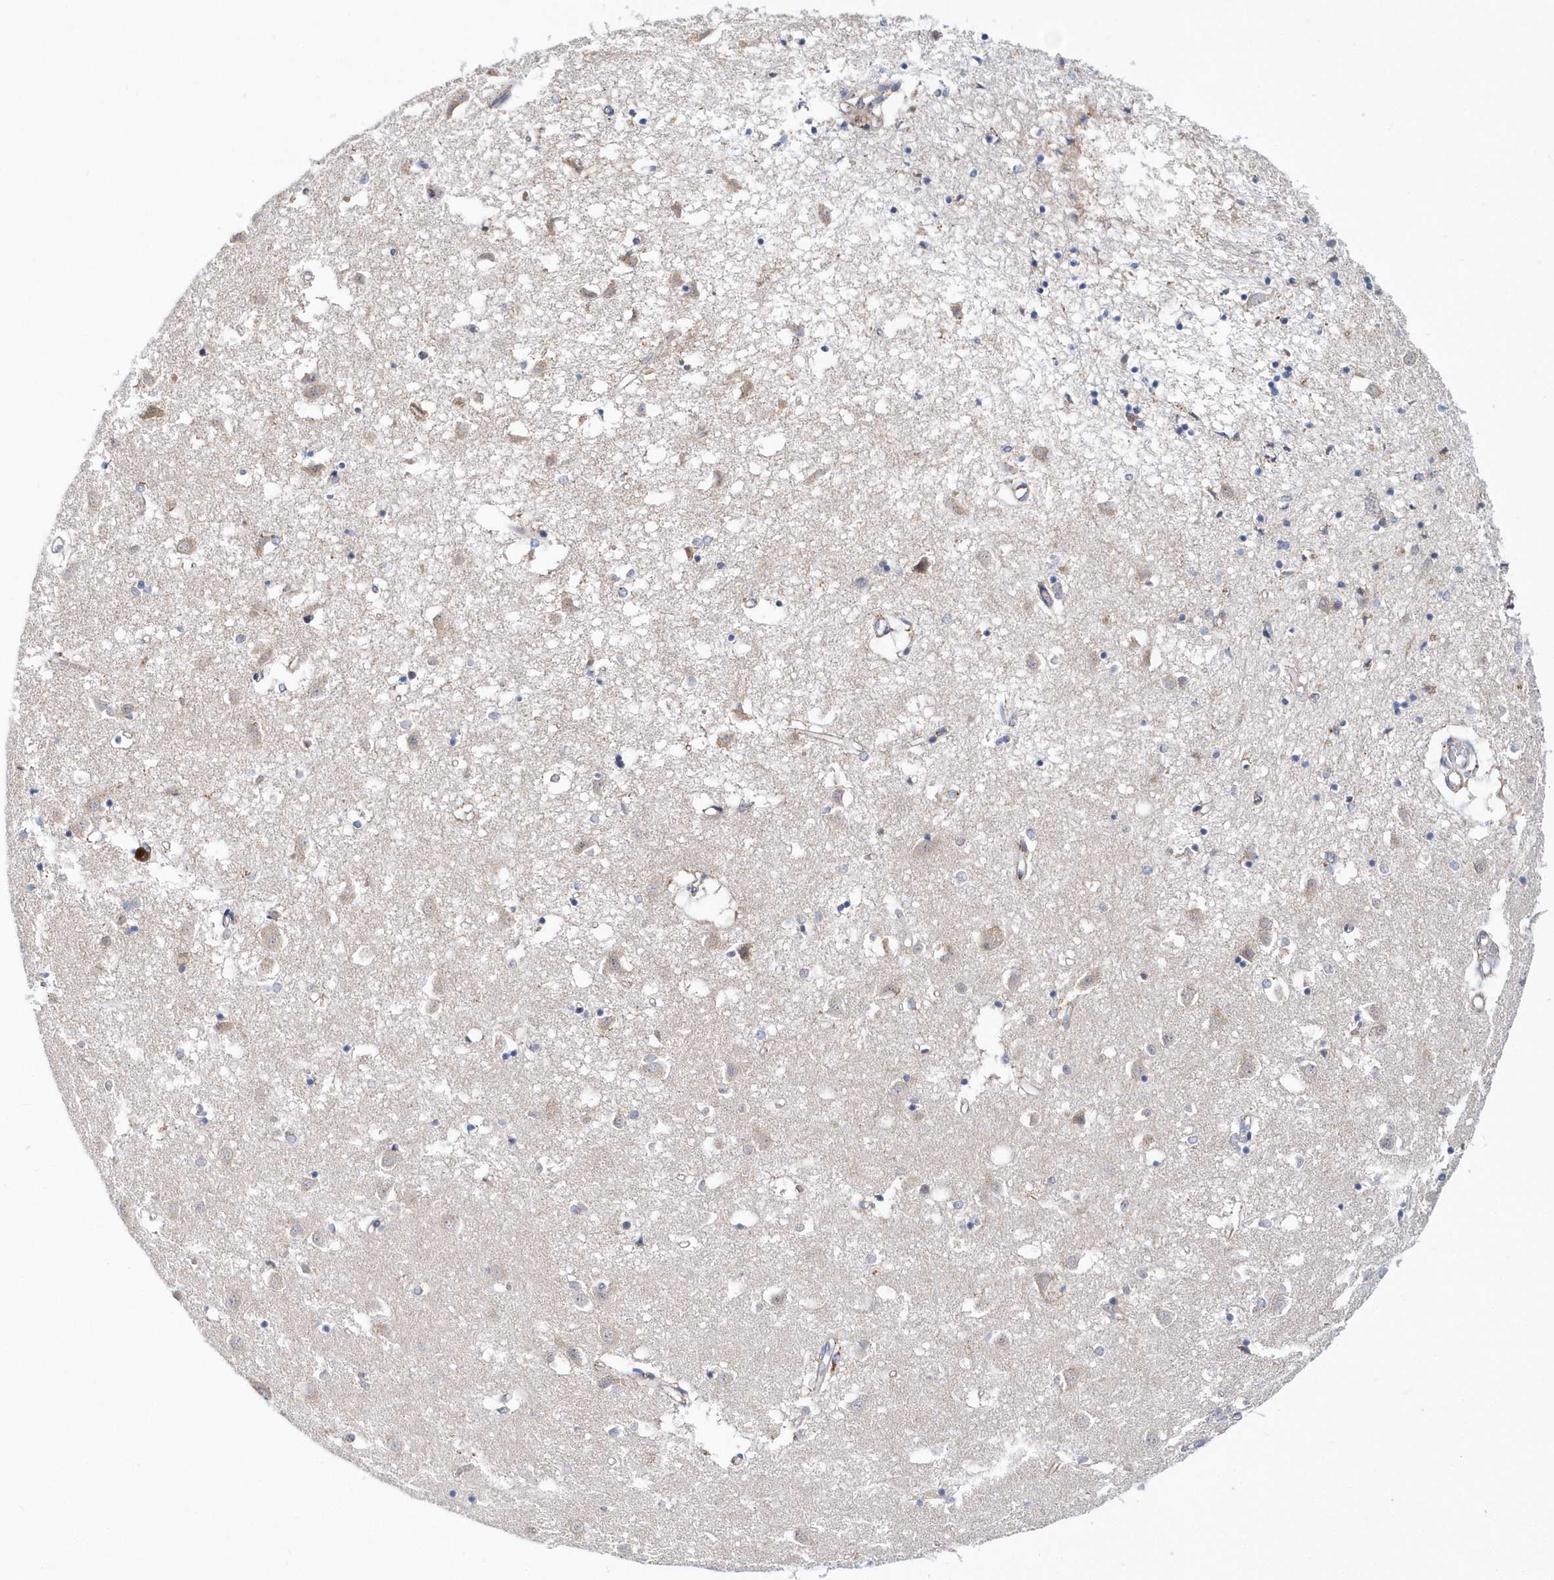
{"staining": {"intensity": "weak", "quantity": "<25%", "location": "cytoplasmic/membranous"}, "tissue": "caudate", "cell_type": "Glial cells", "image_type": "normal", "snomed": [{"axis": "morphology", "description": "Normal tissue, NOS"}, {"axis": "topography", "description": "Lateral ventricle wall"}], "caption": "Protein analysis of normal caudate displays no significant staining in glial cells.", "gene": "SPATA5", "patient": {"sex": "male", "age": 70}}